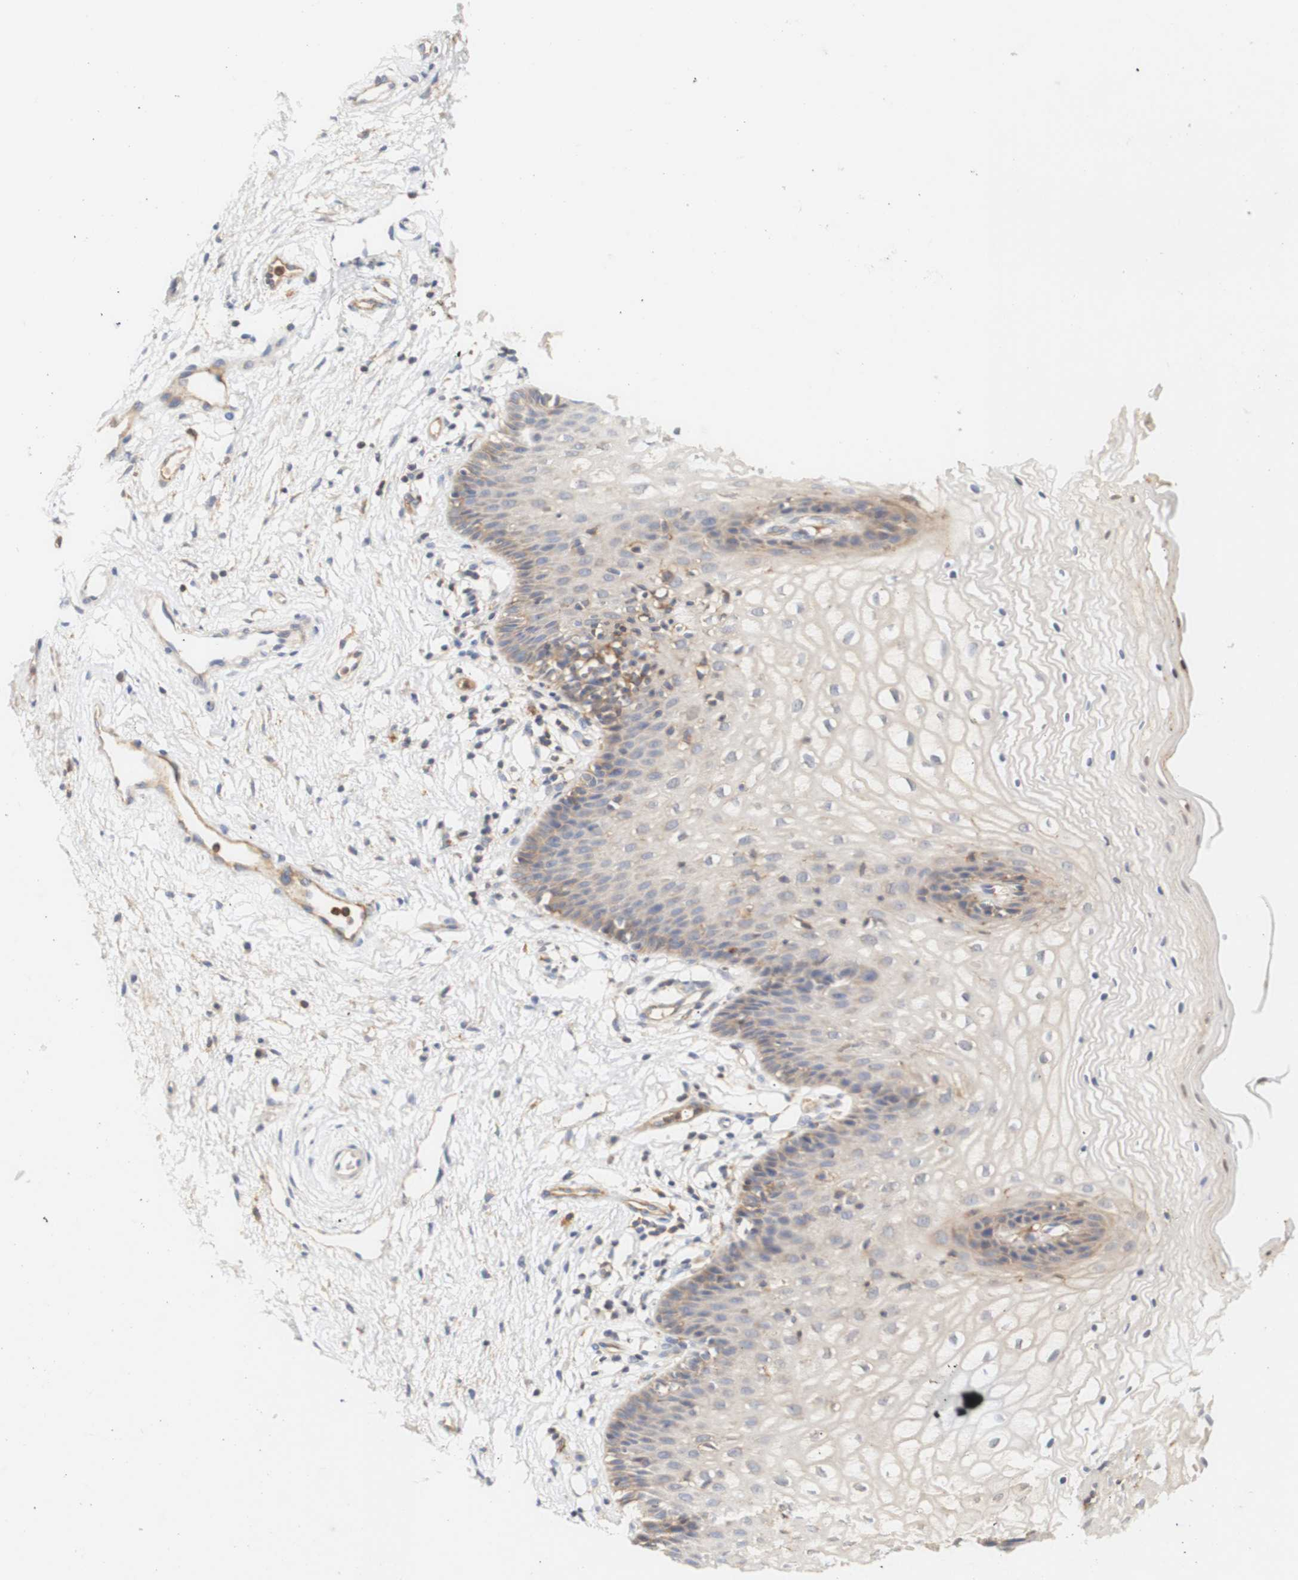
{"staining": {"intensity": "weak", "quantity": "25%-75%", "location": "cytoplasmic/membranous"}, "tissue": "vagina", "cell_type": "Squamous epithelial cells", "image_type": "normal", "snomed": [{"axis": "morphology", "description": "Normal tissue, NOS"}, {"axis": "topography", "description": "Vagina"}], "caption": "Human vagina stained with a brown dye displays weak cytoplasmic/membranous positive staining in about 25%-75% of squamous epithelial cells.", "gene": "PCDH7", "patient": {"sex": "female", "age": 34}}